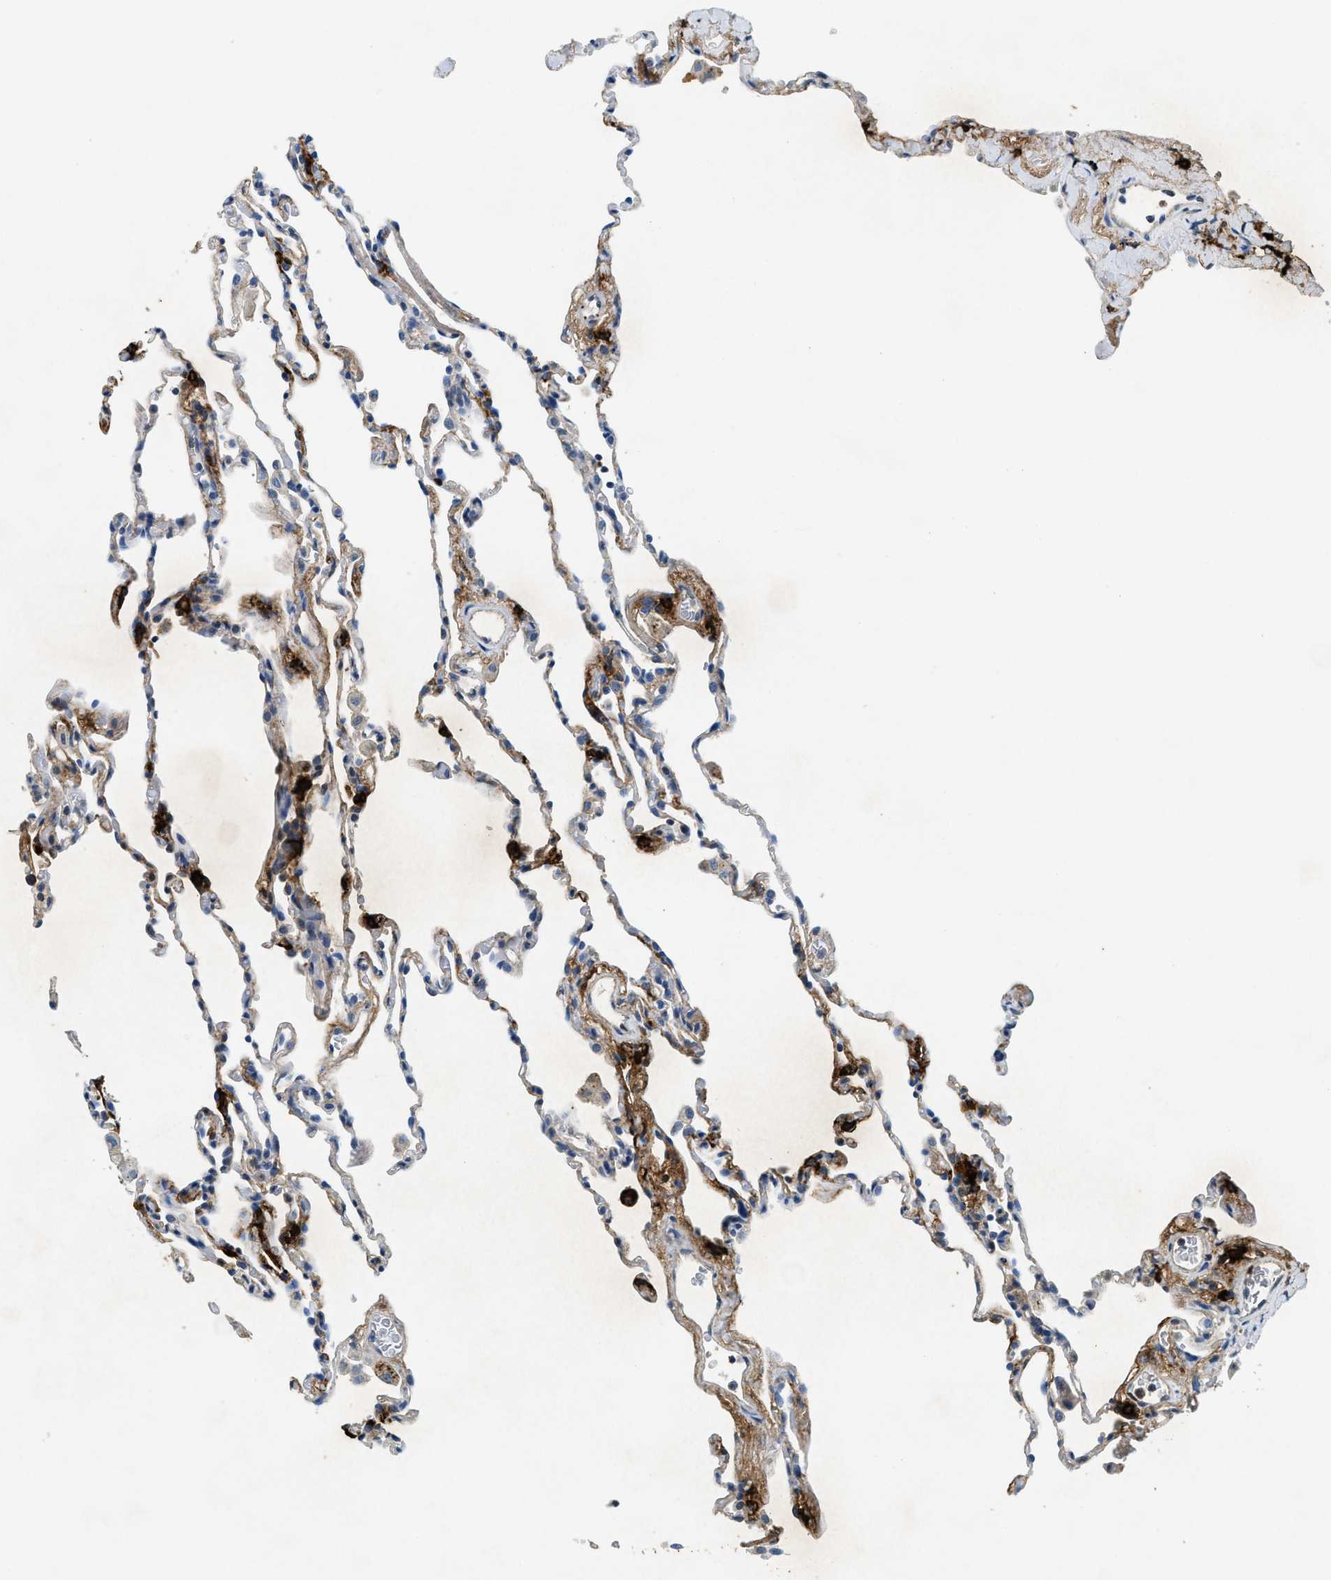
{"staining": {"intensity": "negative", "quantity": "none", "location": "none"}, "tissue": "lung", "cell_type": "Alveolar cells", "image_type": "normal", "snomed": [{"axis": "morphology", "description": "Normal tissue, NOS"}, {"axis": "topography", "description": "Lung"}], "caption": "Immunohistochemical staining of benign lung displays no significant staining in alveolar cells.", "gene": "TPSAB1", "patient": {"sex": "male", "age": 59}}